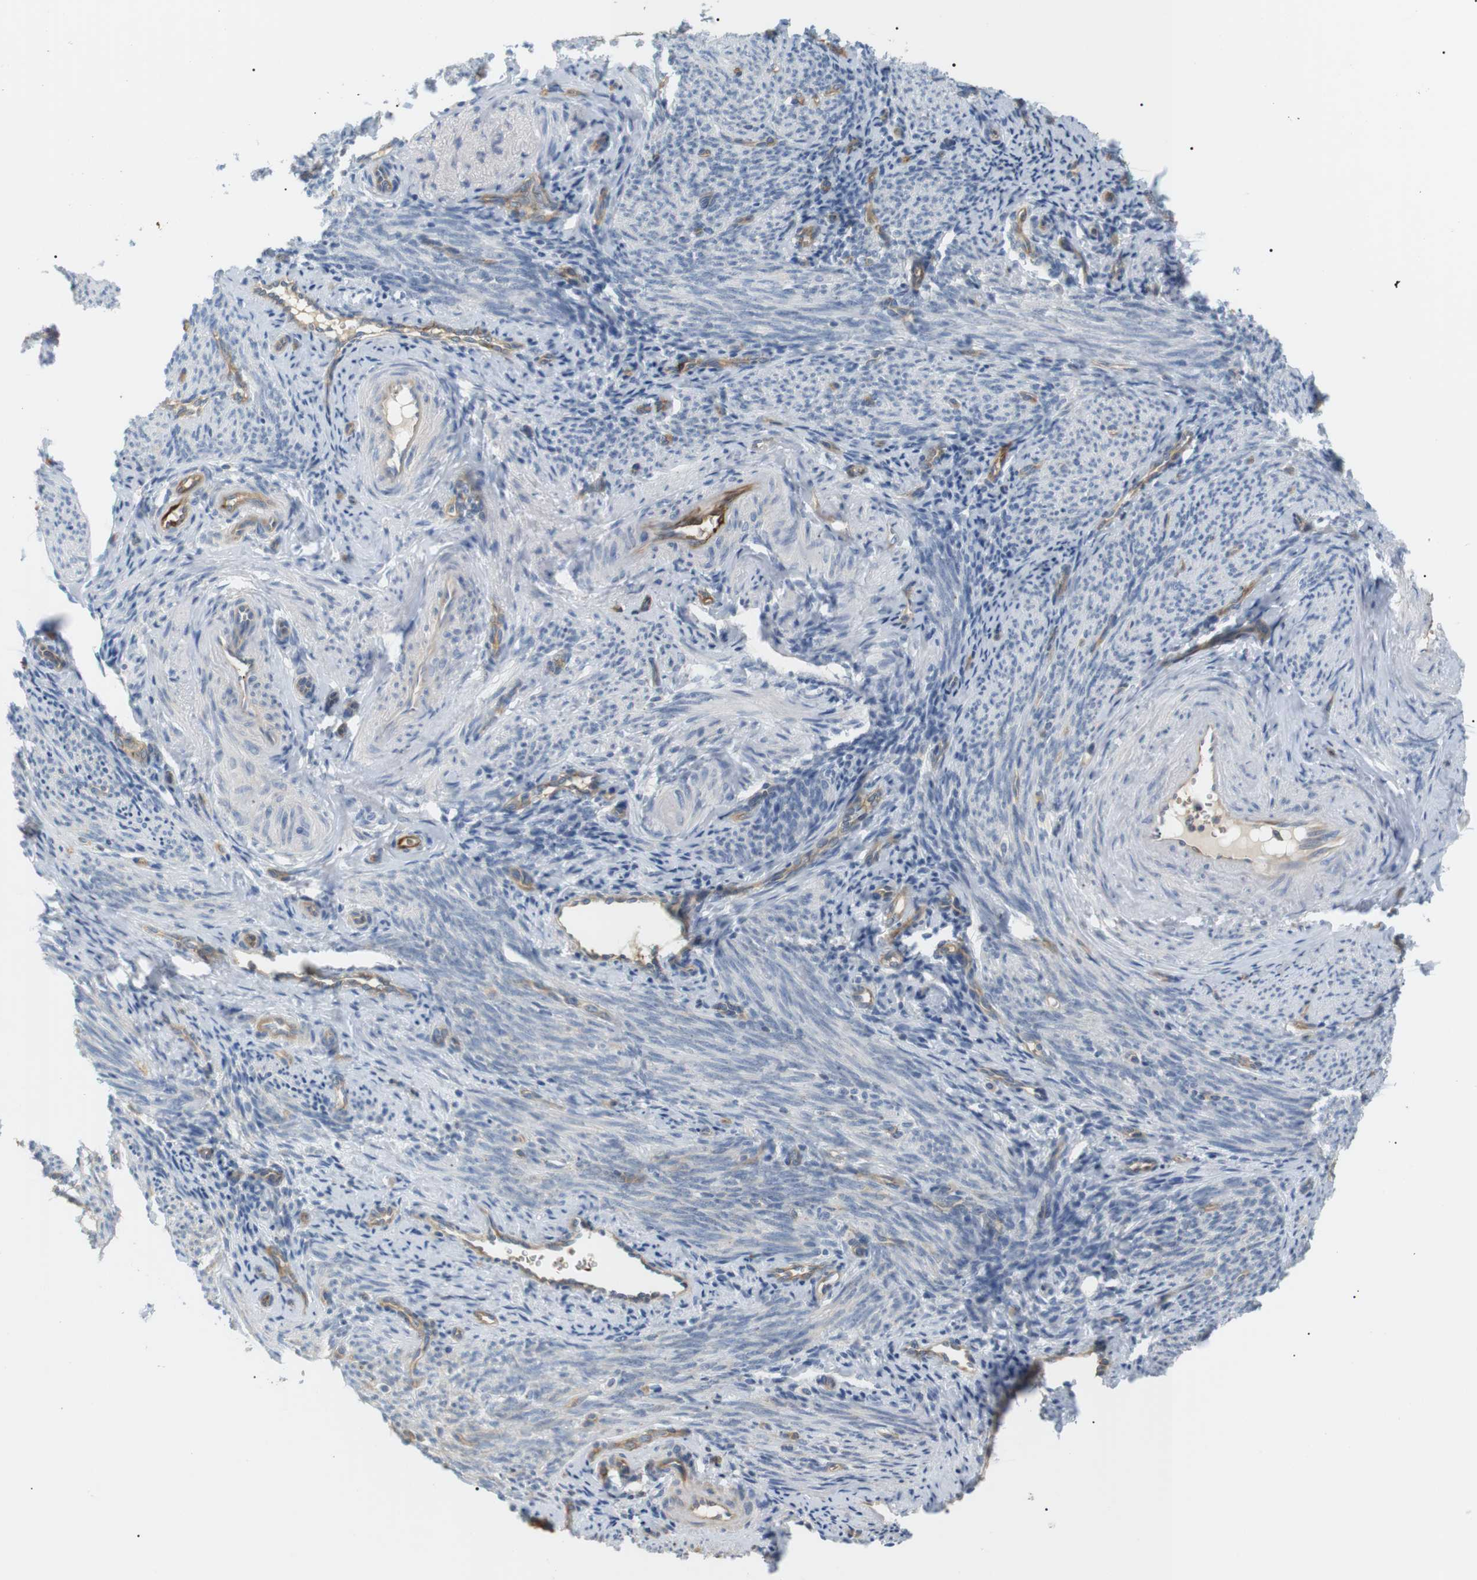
{"staining": {"intensity": "moderate", "quantity": "<25%", "location": "cytoplasmic/membranous"}, "tissue": "endometrium", "cell_type": "Cells in endometrial stroma", "image_type": "normal", "snomed": [{"axis": "morphology", "description": "Normal tissue, NOS"}, {"axis": "topography", "description": "Endometrium"}], "caption": "This image demonstrates immunohistochemistry staining of benign endometrium, with low moderate cytoplasmic/membranous staining in approximately <25% of cells in endometrial stroma.", "gene": "ADCY10", "patient": {"sex": "female", "age": 50}}